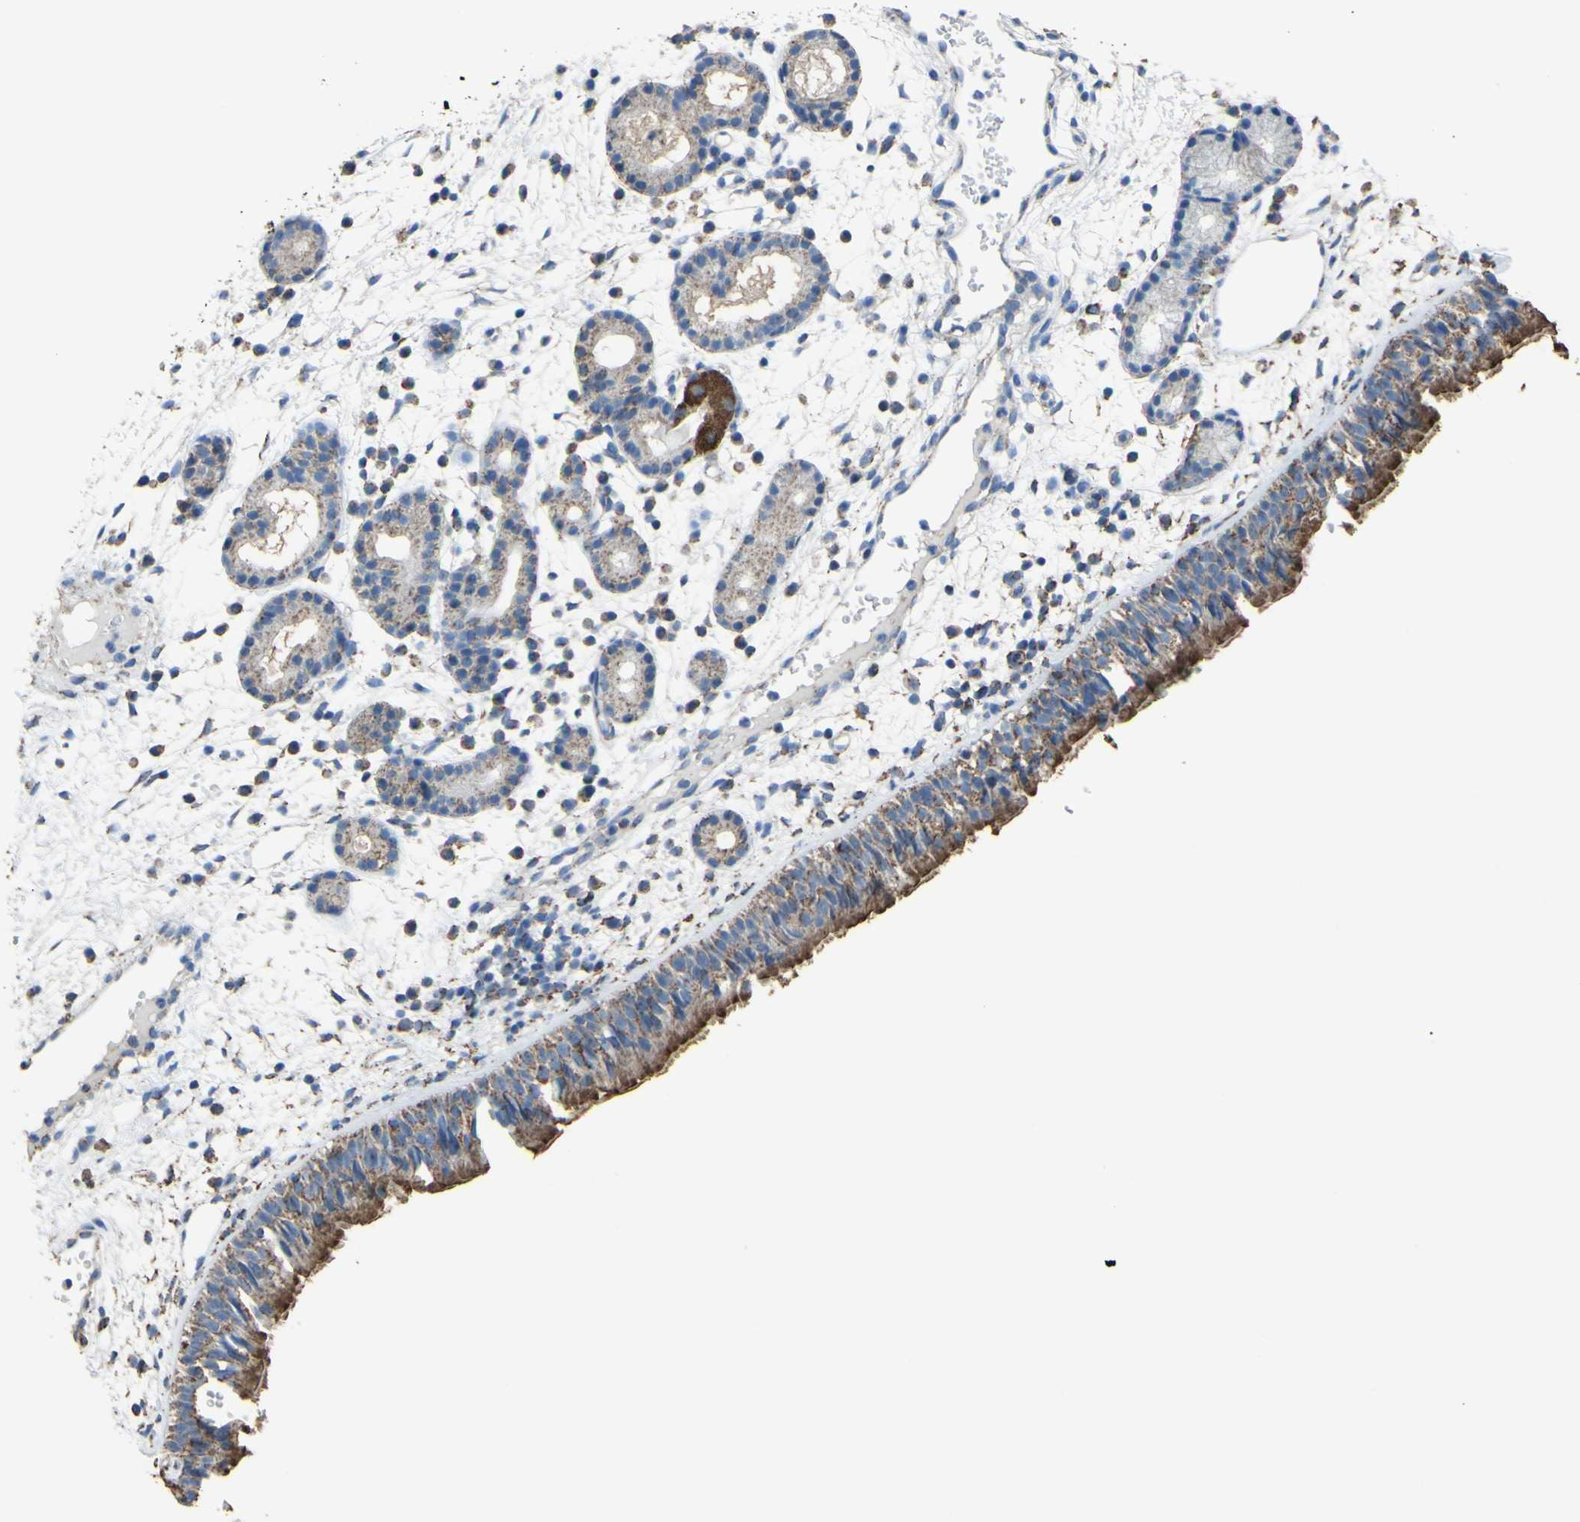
{"staining": {"intensity": "moderate", "quantity": ">75%", "location": "cytoplasmic/membranous"}, "tissue": "nasopharynx", "cell_type": "Respiratory epithelial cells", "image_type": "normal", "snomed": [{"axis": "morphology", "description": "Normal tissue, NOS"}, {"axis": "morphology", "description": "Inflammation, NOS"}, {"axis": "topography", "description": "Nasopharynx"}], "caption": "IHC staining of benign nasopharynx, which demonstrates medium levels of moderate cytoplasmic/membranous positivity in about >75% of respiratory epithelial cells indicating moderate cytoplasmic/membranous protein staining. The staining was performed using DAB (brown) for protein detection and nuclei were counterstained in hematoxylin (blue).", "gene": "CMKLR2", "patient": {"sex": "female", "age": 55}}